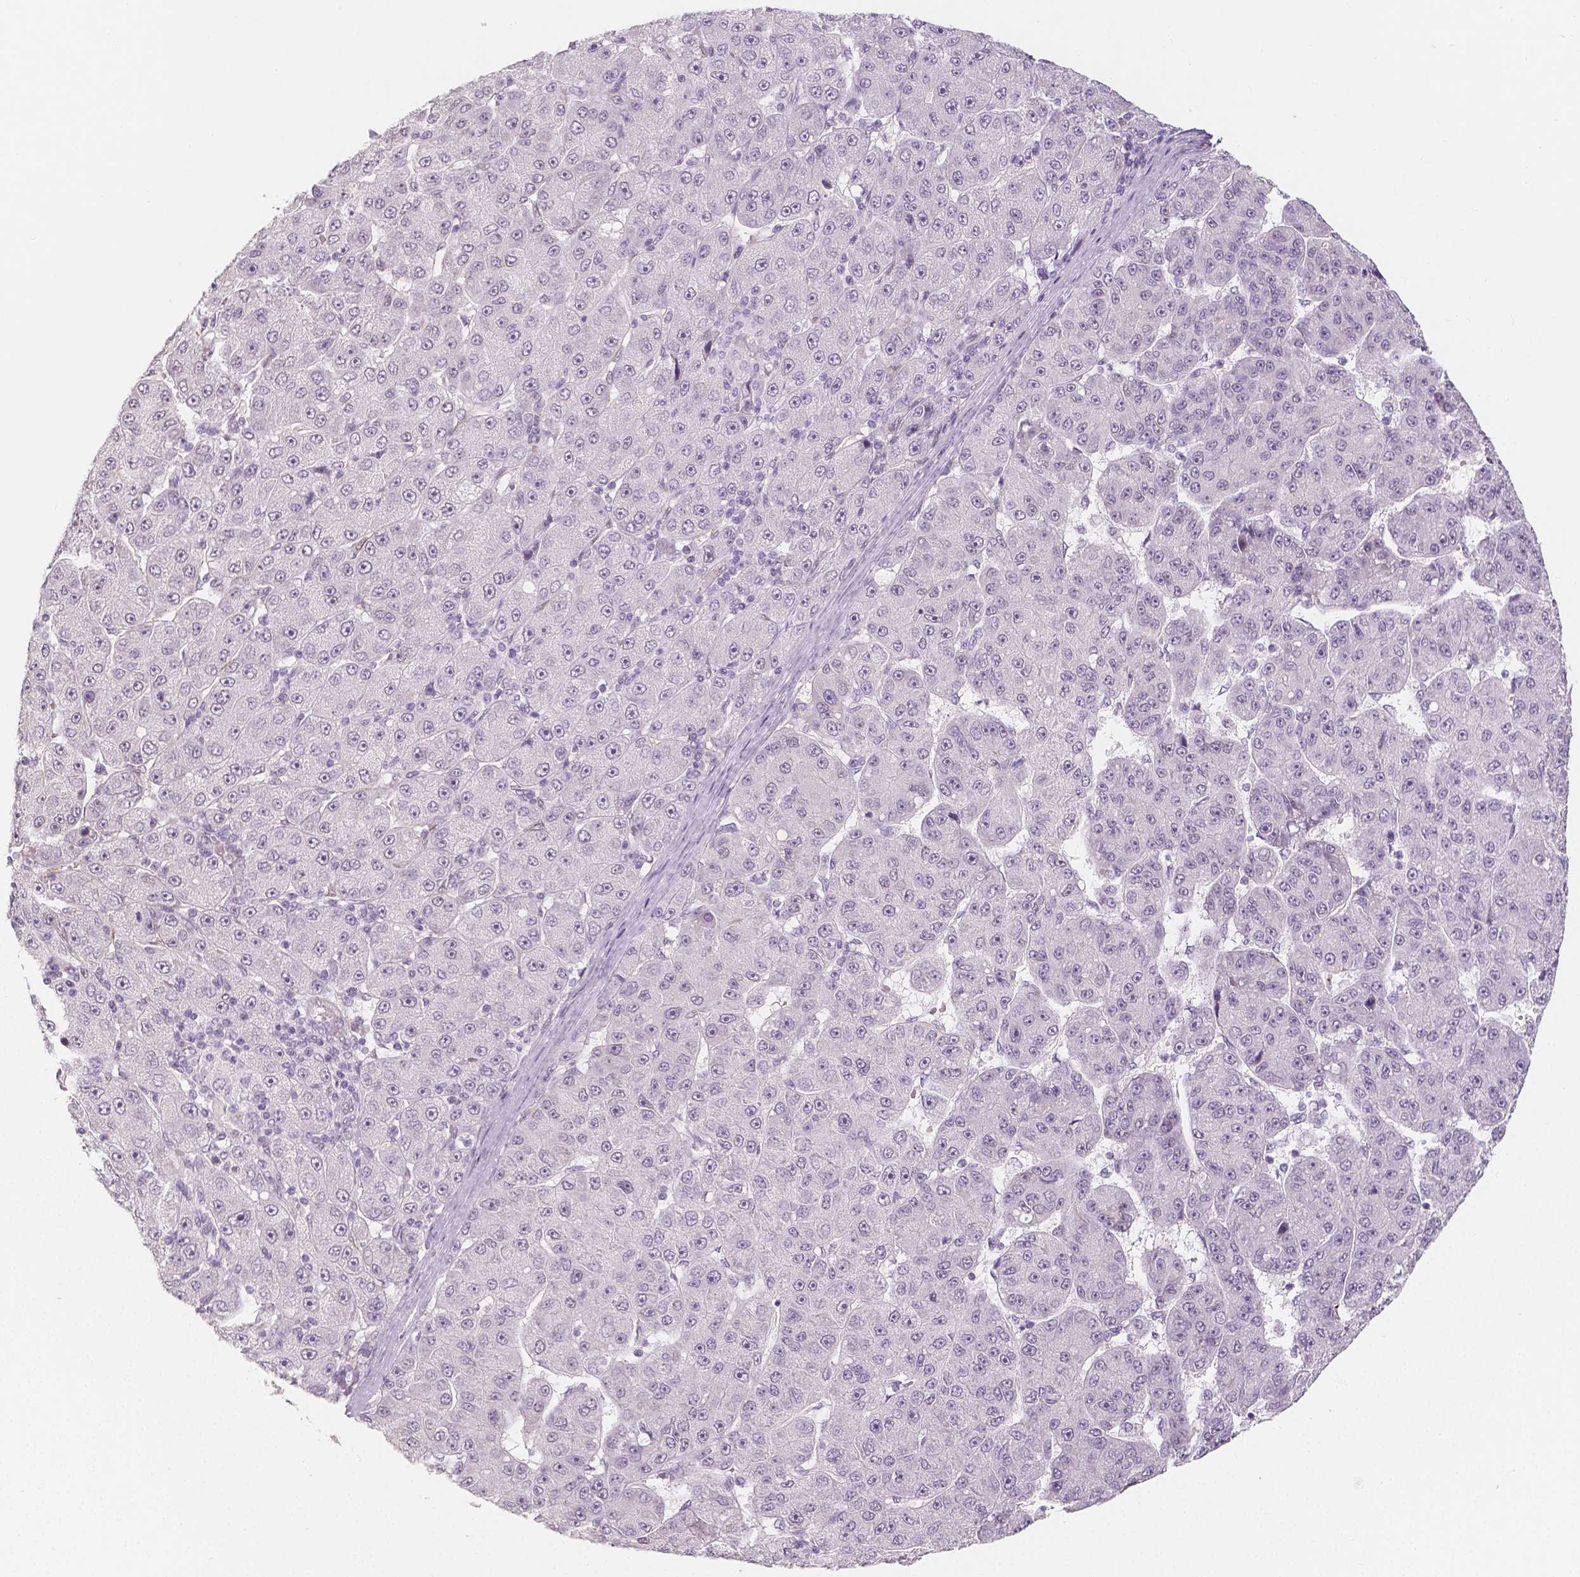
{"staining": {"intensity": "negative", "quantity": "none", "location": "none"}, "tissue": "liver cancer", "cell_type": "Tumor cells", "image_type": "cancer", "snomed": [{"axis": "morphology", "description": "Carcinoma, Hepatocellular, NOS"}, {"axis": "topography", "description": "Liver"}], "caption": "Tumor cells show no significant protein expression in liver hepatocellular carcinoma.", "gene": "KDM5B", "patient": {"sex": "male", "age": 67}}